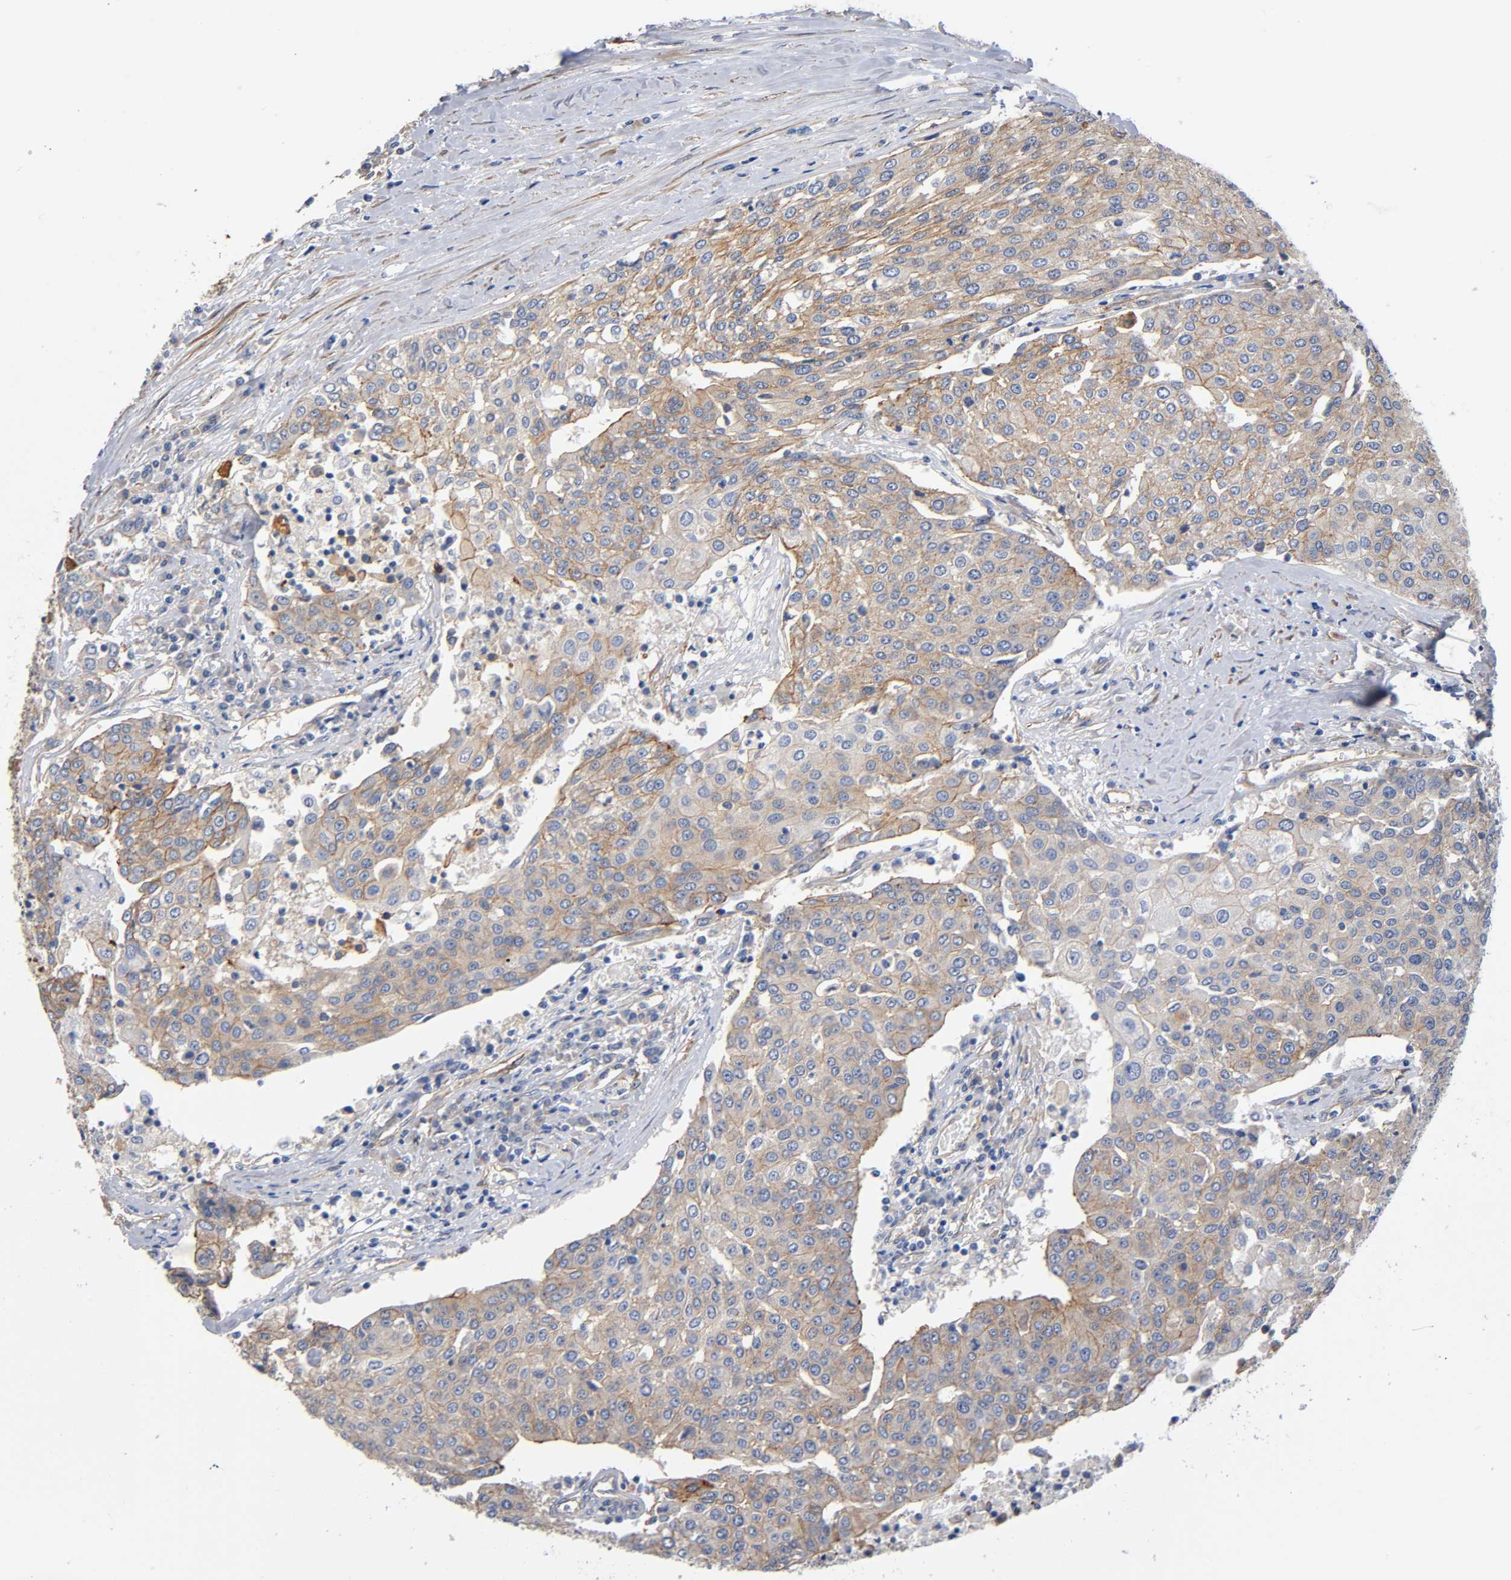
{"staining": {"intensity": "strong", "quantity": "25%-75%", "location": "cytoplasmic/membranous"}, "tissue": "urothelial cancer", "cell_type": "Tumor cells", "image_type": "cancer", "snomed": [{"axis": "morphology", "description": "Urothelial carcinoma, High grade"}, {"axis": "topography", "description": "Urinary bladder"}], "caption": "Immunohistochemistry photomicrograph of human high-grade urothelial carcinoma stained for a protein (brown), which demonstrates high levels of strong cytoplasmic/membranous staining in approximately 25%-75% of tumor cells.", "gene": "MARS1", "patient": {"sex": "female", "age": 85}}